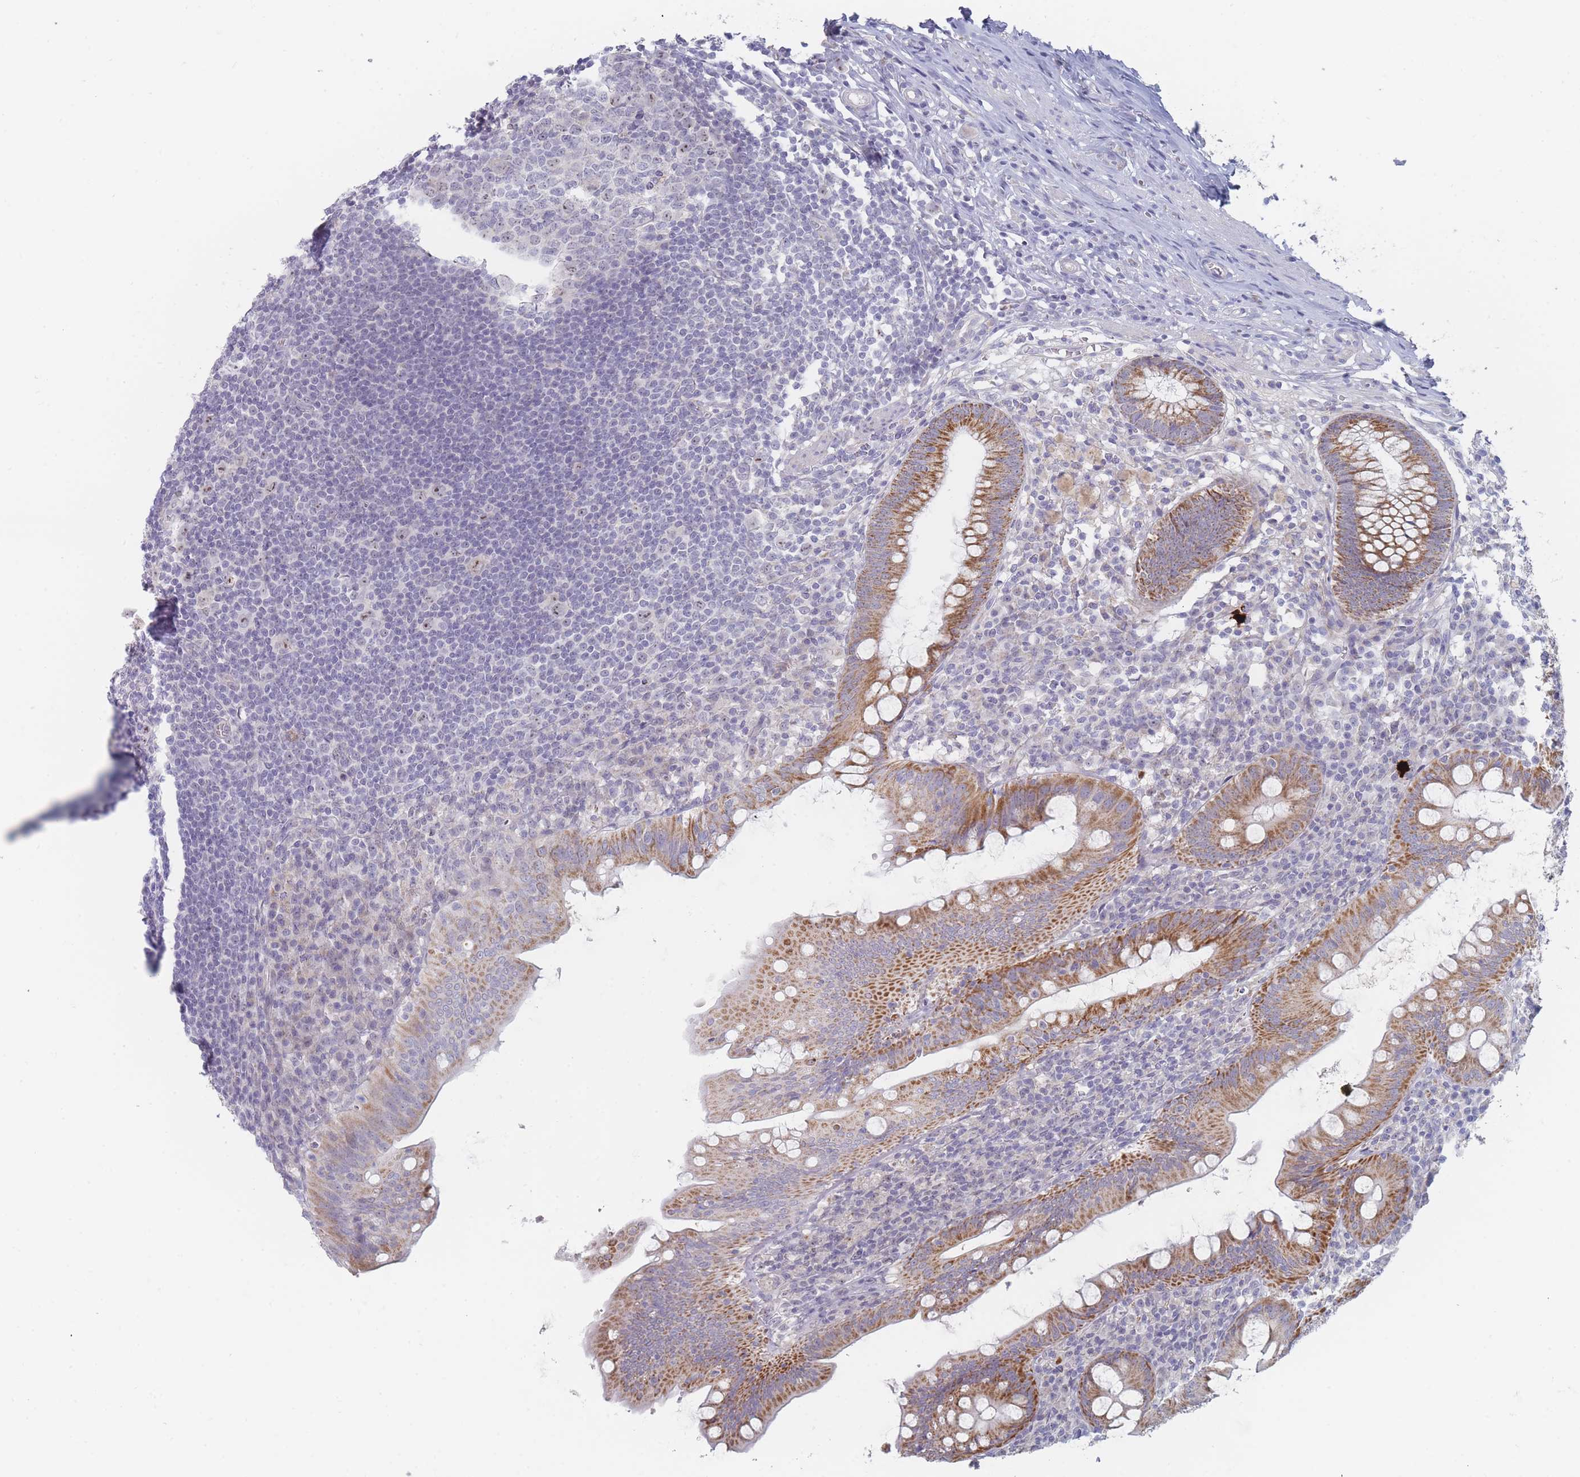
{"staining": {"intensity": "moderate", "quantity": ">75%", "location": "cytoplasmic/membranous"}, "tissue": "appendix", "cell_type": "Glandular cells", "image_type": "normal", "snomed": [{"axis": "morphology", "description": "Normal tissue, NOS"}, {"axis": "topography", "description": "Appendix"}], "caption": "An image of human appendix stained for a protein displays moderate cytoplasmic/membranous brown staining in glandular cells.", "gene": "RNF8", "patient": {"sex": "male", "age": 56}}